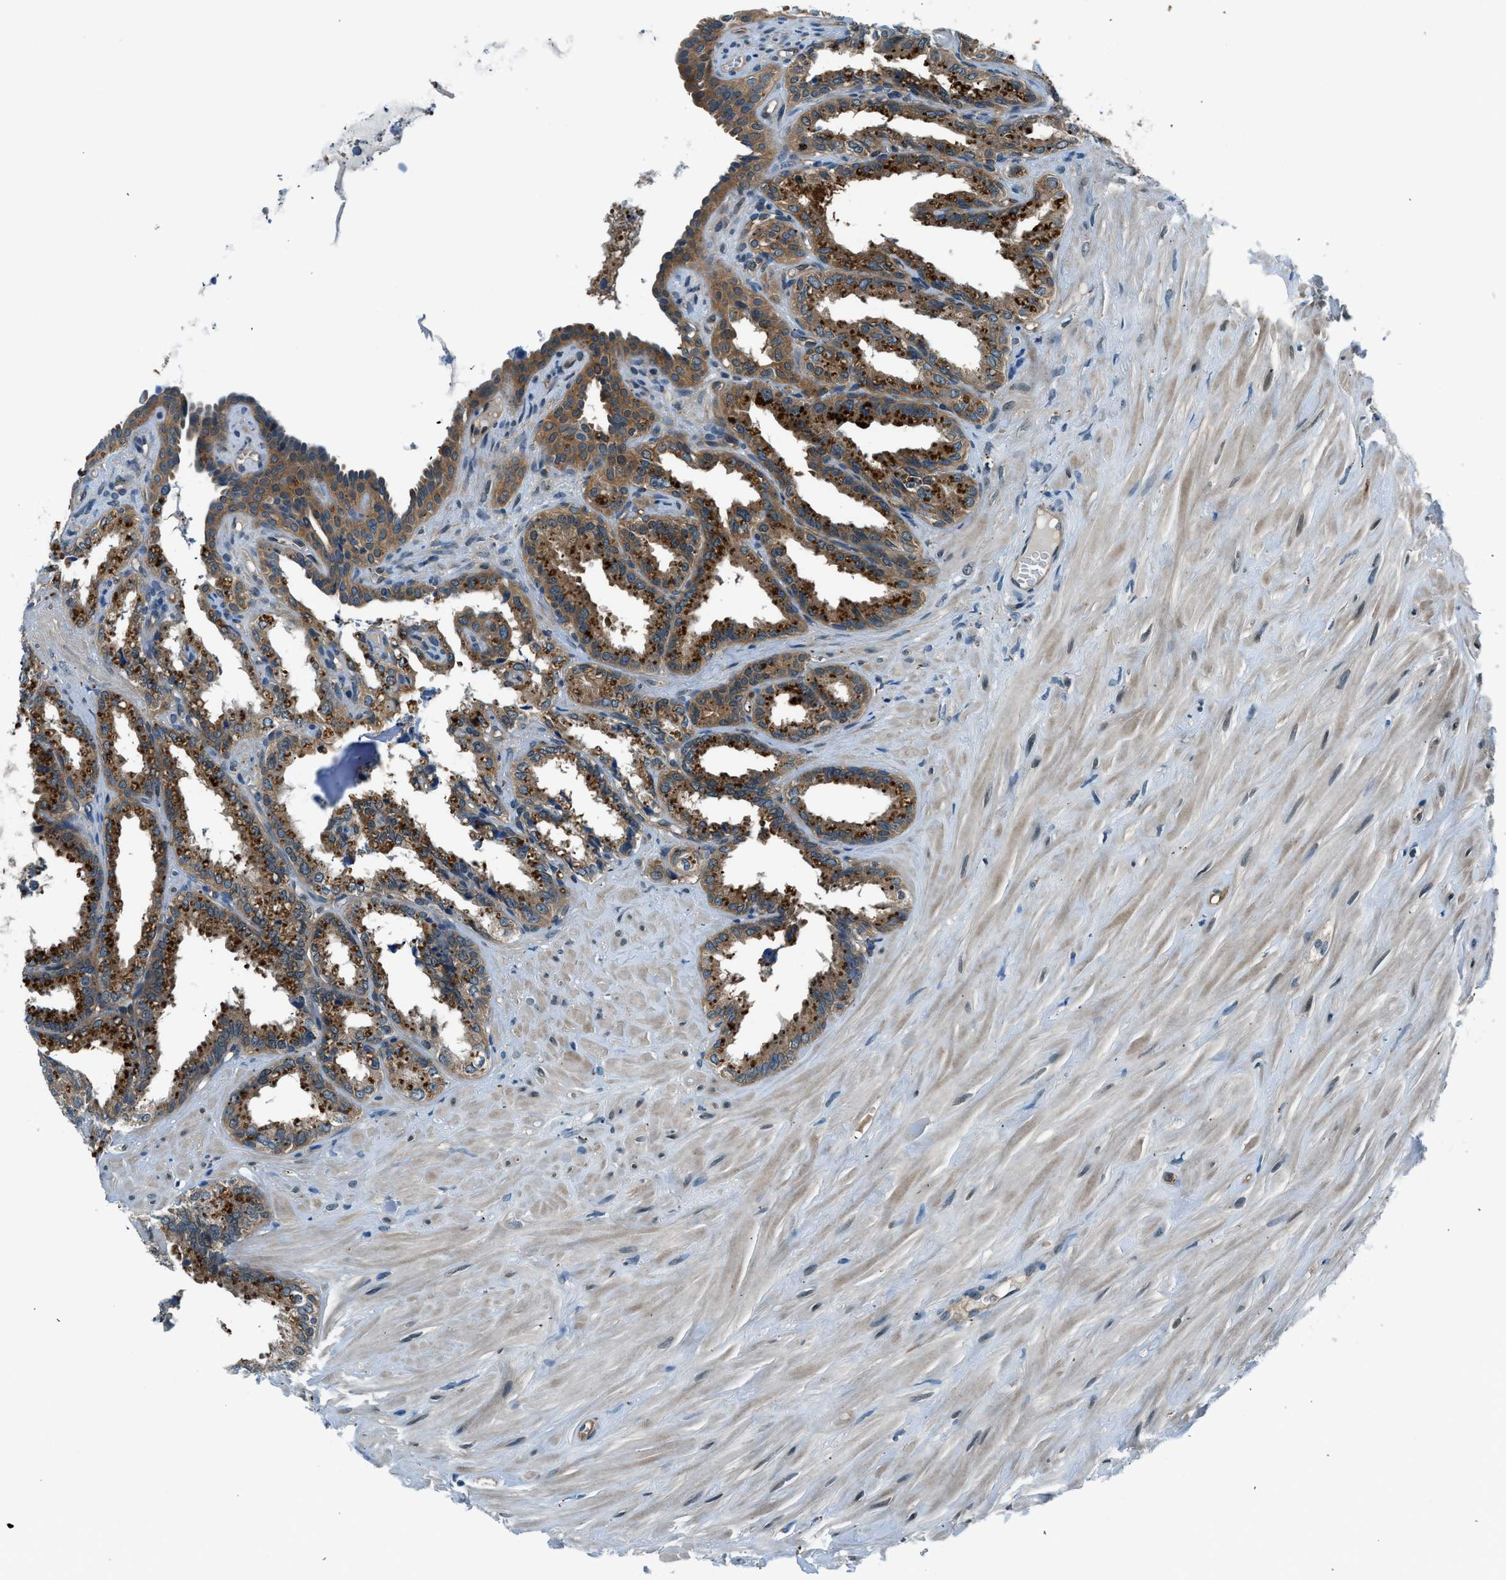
{"staining": {"intensity": "moderate", "quantity": ">75%", "location": "cytoplasmic/membranous"}, "tissue": "seminal vesicle", "cell_type": "Glandular cells", "image_type": "normal", "snomed": [{"axis": "morphology", "description": "Normal tissue, NOS"}, {"axis": "topography", "description": "Seminal veicle"}], "caption": "Immunohistochemistry staining of unremarkable seminal vesicle, which shows medium levels of moderate cytoplasmic/membranous staining in about >75% of glandular cells indicating moderate cytoplasmic/membranous protein expression. The staining was performed using DAB (3,3'-diaminobenzidine) (brown) for protein detection and nuclei were counterstained in hematoxylin (blue).", "gene": "SLC19A2", "patient": {"sex": "male", "age": 64}}